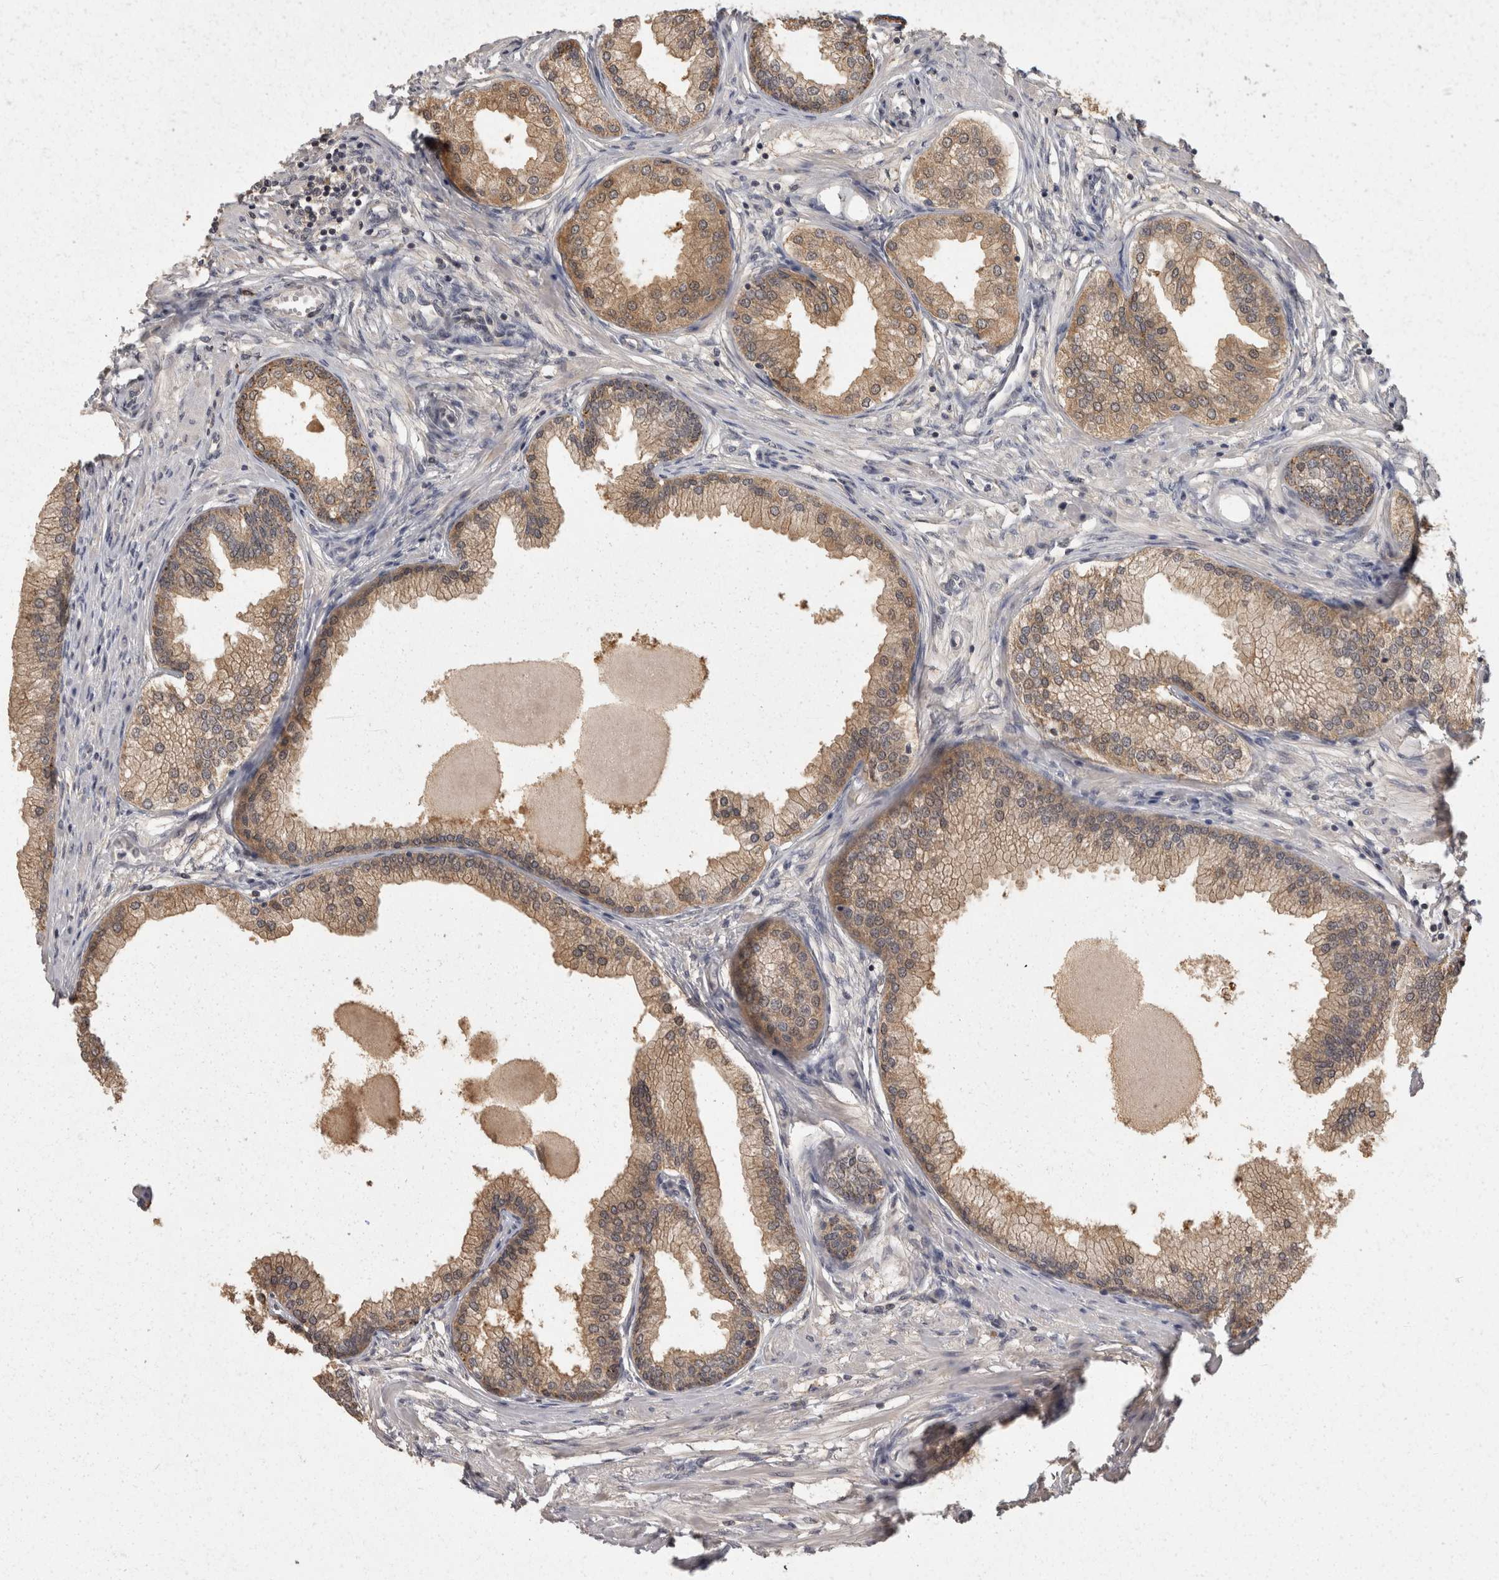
{"staining": {"intensity": "strong", "quantity": "25%-75%", "location": "cytoplasmic/membranous"}, "tissue": "prostate", "cell_type": "Glandular cells", "image_type": "normal", "snomed": [{"axis": "morphology", "description": "Normal tissue, NOS"}, {"axis": "morphology", "description": "Urothelial carcinoma, Low grade"}, {"axis": "topography", "description": "Urinary bladder"}, {"axis": "topography", "description": "Prostate"}], "caption": "The micrograph reveals staining of normal prostate, revealing strong cytoplasmic/membranous protein positivity (brown color) within glandular cells. Immunohistochemistry (ihc) stains the protein of interest in brown and the nuclei are stained blue.", "gene": "ACAT2", "patient": {"sex": "male", "age": 60}}